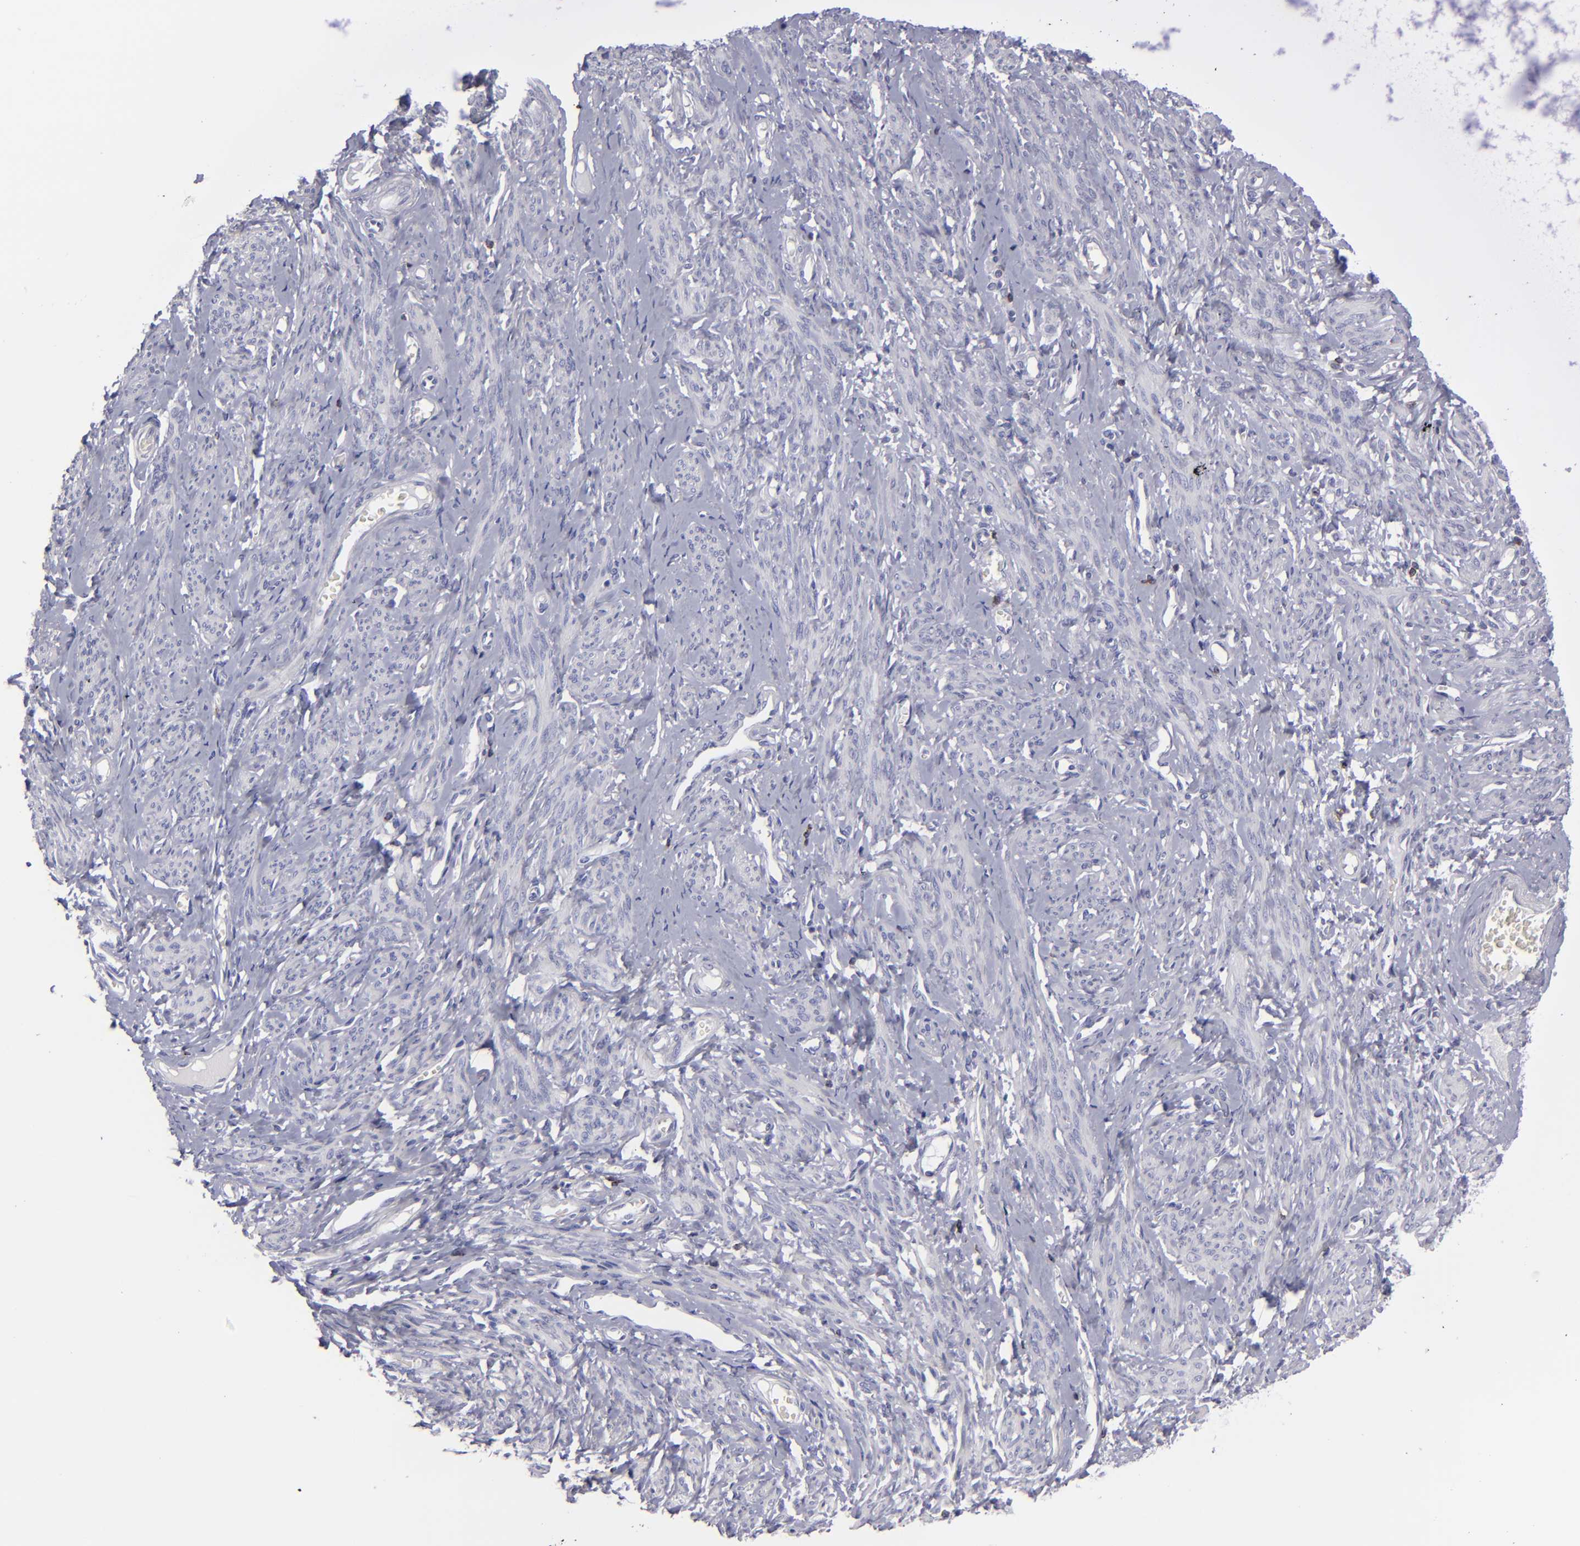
{"staining": {"intensity": "negative", "quantity": "none", "location": "none"}, "tissue": "smooth muscle", "cell_type": "Smooth muscle cells", "image_type": "normal", "snomed": [{"axis": "morphology", "description": "Normal tissue, NOS"}, {"axis": "topography", "description": "Cervix"}, {"axis": "topography", "description": "Endometrium"}], "caption": "Human smooth muscle stained for a protein using immunohistochemistry demonstrates no staining in smooth muscle cells.", "gene": "CD2", "patient": {"sex": "female", "age": 65}}